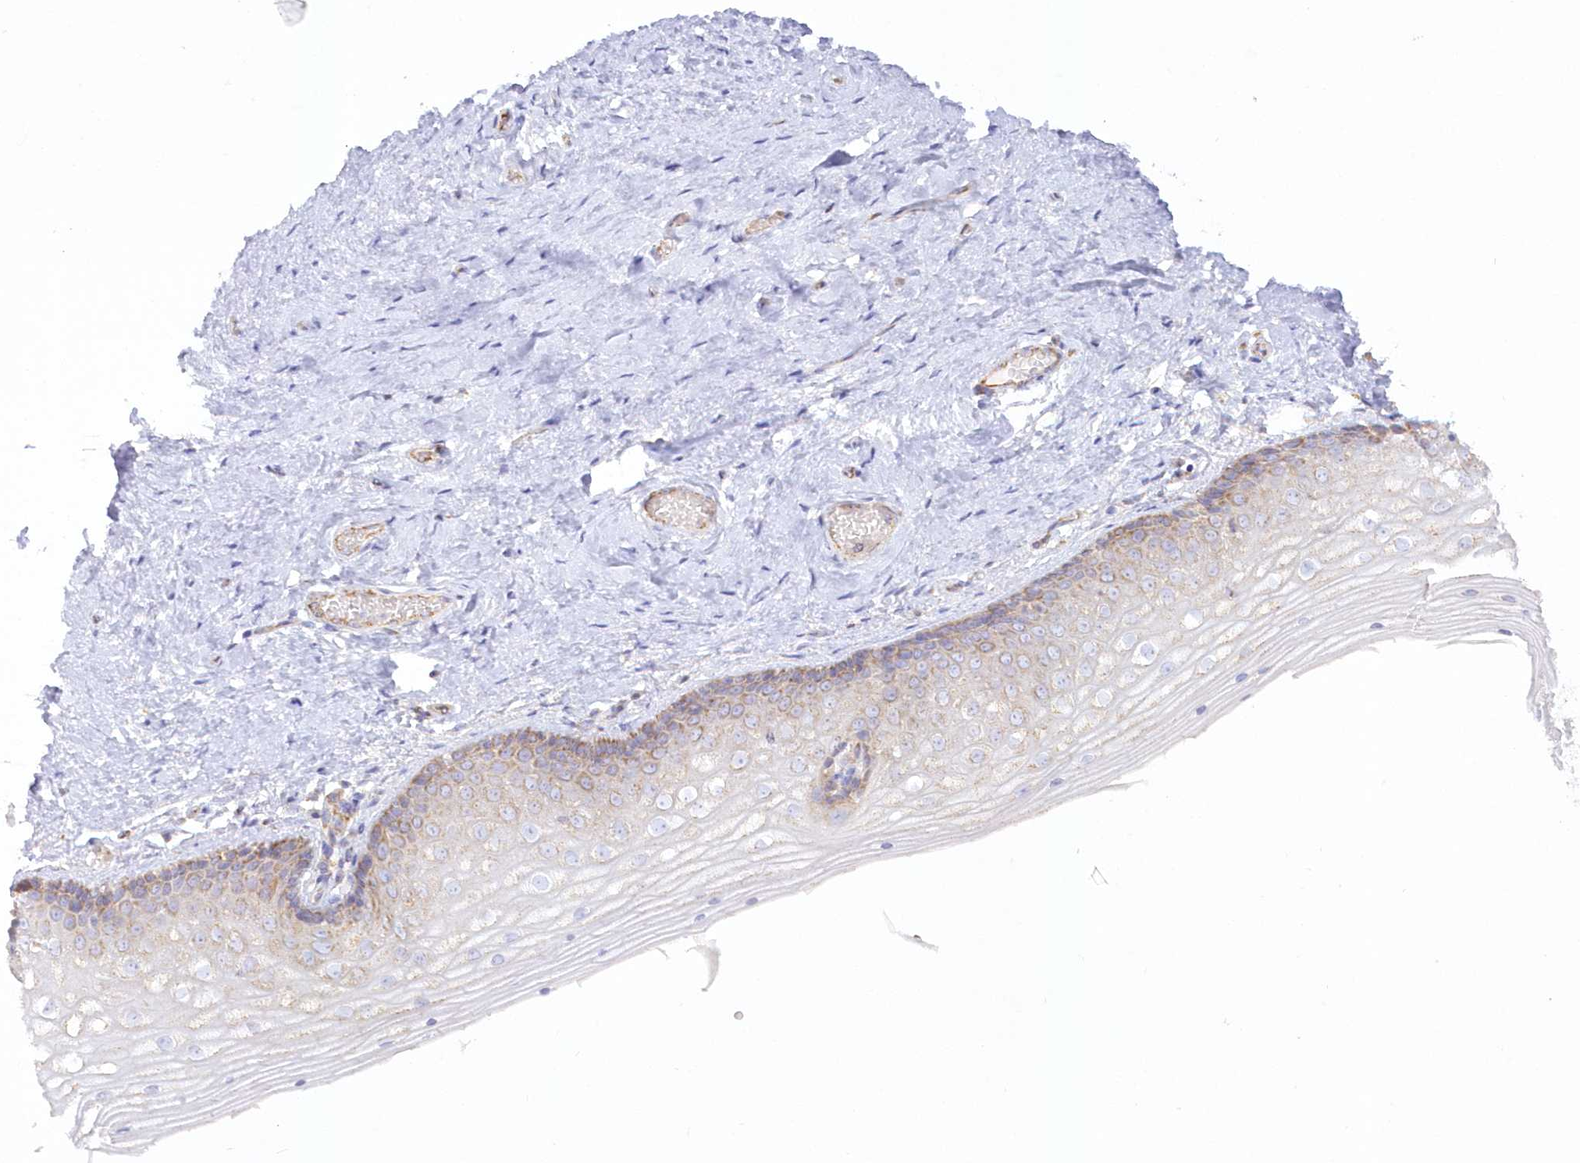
{"staining": {"intensity": "moderate", "quantity": "<25%", "location": "cytoplasmic/membranous"}, "tissue": "vagina", "cell_type": "Squamous epithelial cells", "image_type": "normal", "snomed": [{"axis": "morphology", "description": "Normal tissue, NOS"}, {"axis": "topography", "description": "Vagina"}], "caption": "Immunohistochemical staining of unremarkable vagina exhibits <25% levels of moderate cytoplasmic/membranous protein staining in approximately <25% of squamous epithelial cells.", "gene": "TBC1D14", "patient": {"sex": "female", "age": 46}}